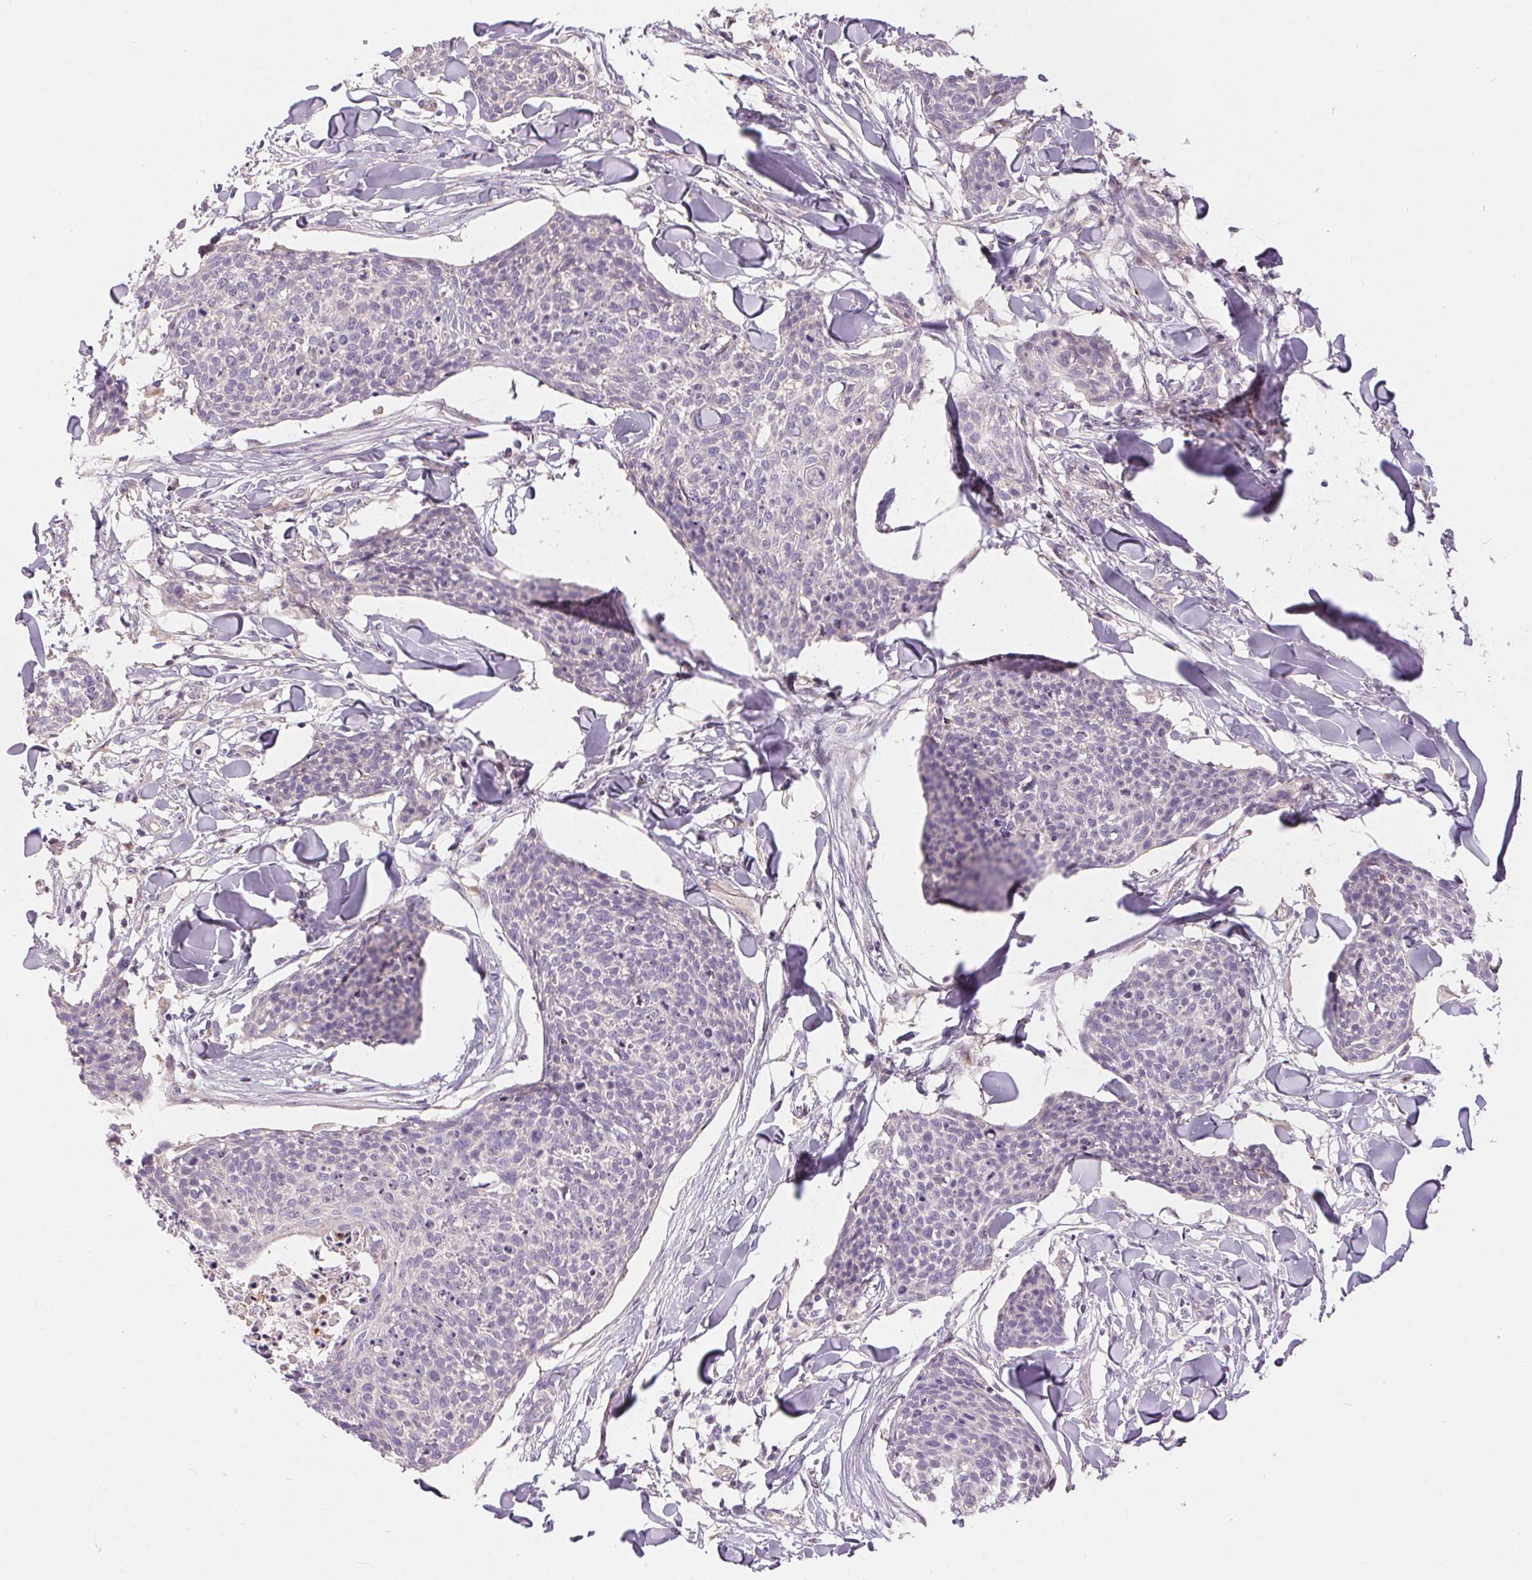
{"staining": {"intensity": "negative", "quantity": "none", "location": "none"}, "tissue": "skin cancer", "cell_type": "Tumor cells", "image_type": "cancer", "snomed": [{"axis": "morphology", "description": "Squamous cell carcinoma, NOS"}, {"axis": "topography", "description": "Skin"}, {"axis": "topography", "description": "Vulva"}], "caption": "Tumor cells are negative for protein expression in human skin cancer. (DAB (3,3'-diaminobenzidine) IHC, high magnification).", "gene": "UNC13B", "patient": {"sex": "female", "age": 75}}